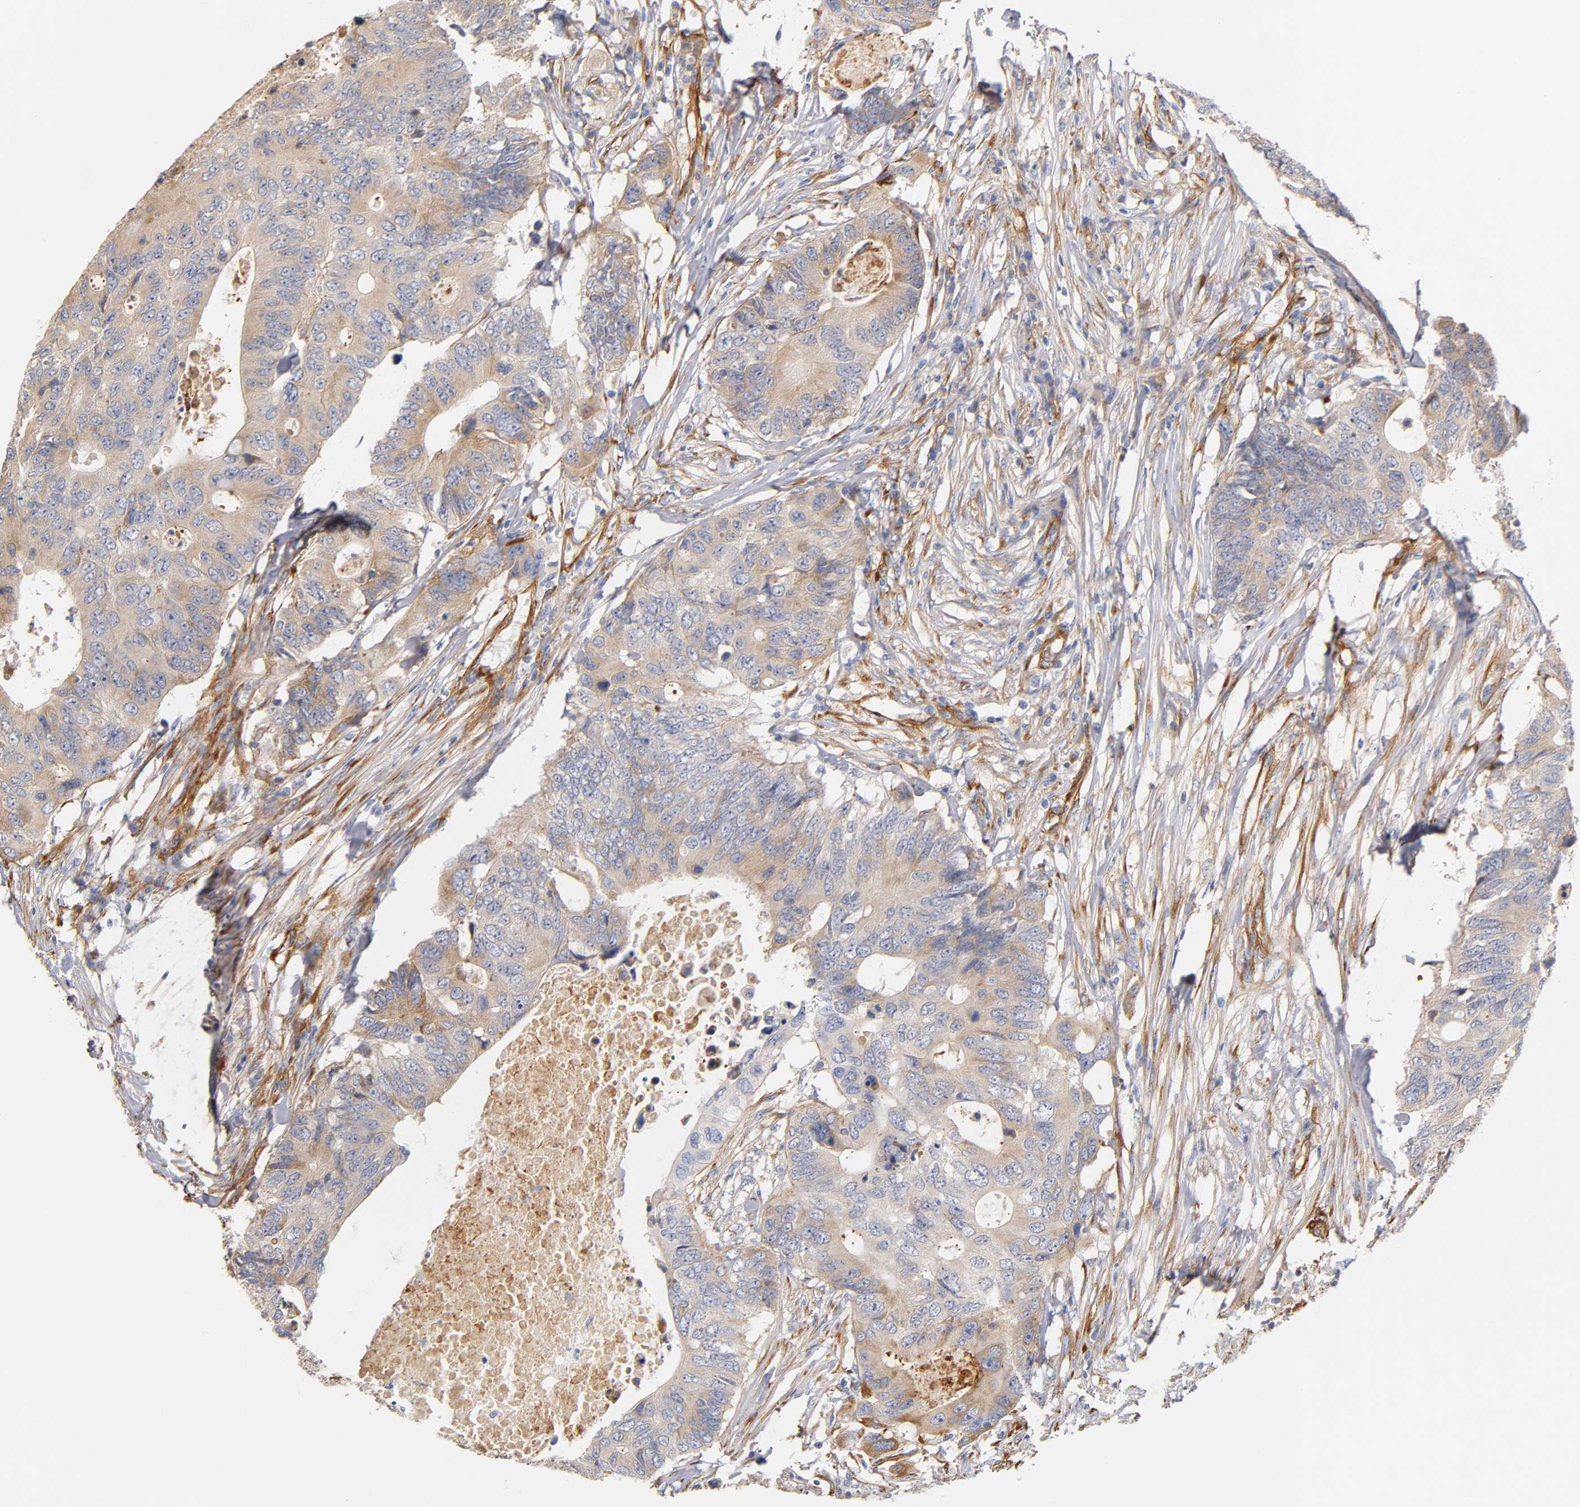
{"staining": {"intensity": "weak", "quantity": ">75%", "location": "cytoplasmic/membranous"}, "tissue": "colorectal cancer", "cell_type": "Tumor cells", "image_type": "cancer", "snomed": [{"axis": "morphology", "description": "Adenocarcinoma, NOS"}, {"axis": "topography", "description": "Colon"}], "caption": "The photomicrograph shows staining of colorectal cancer (adenocarcinoma), revealing weak cytoplasmic/membranous protein staining (brown color) within tumor cells.", "gene": "LAMB1", "patient": {"sex": "male", "age": 71}}